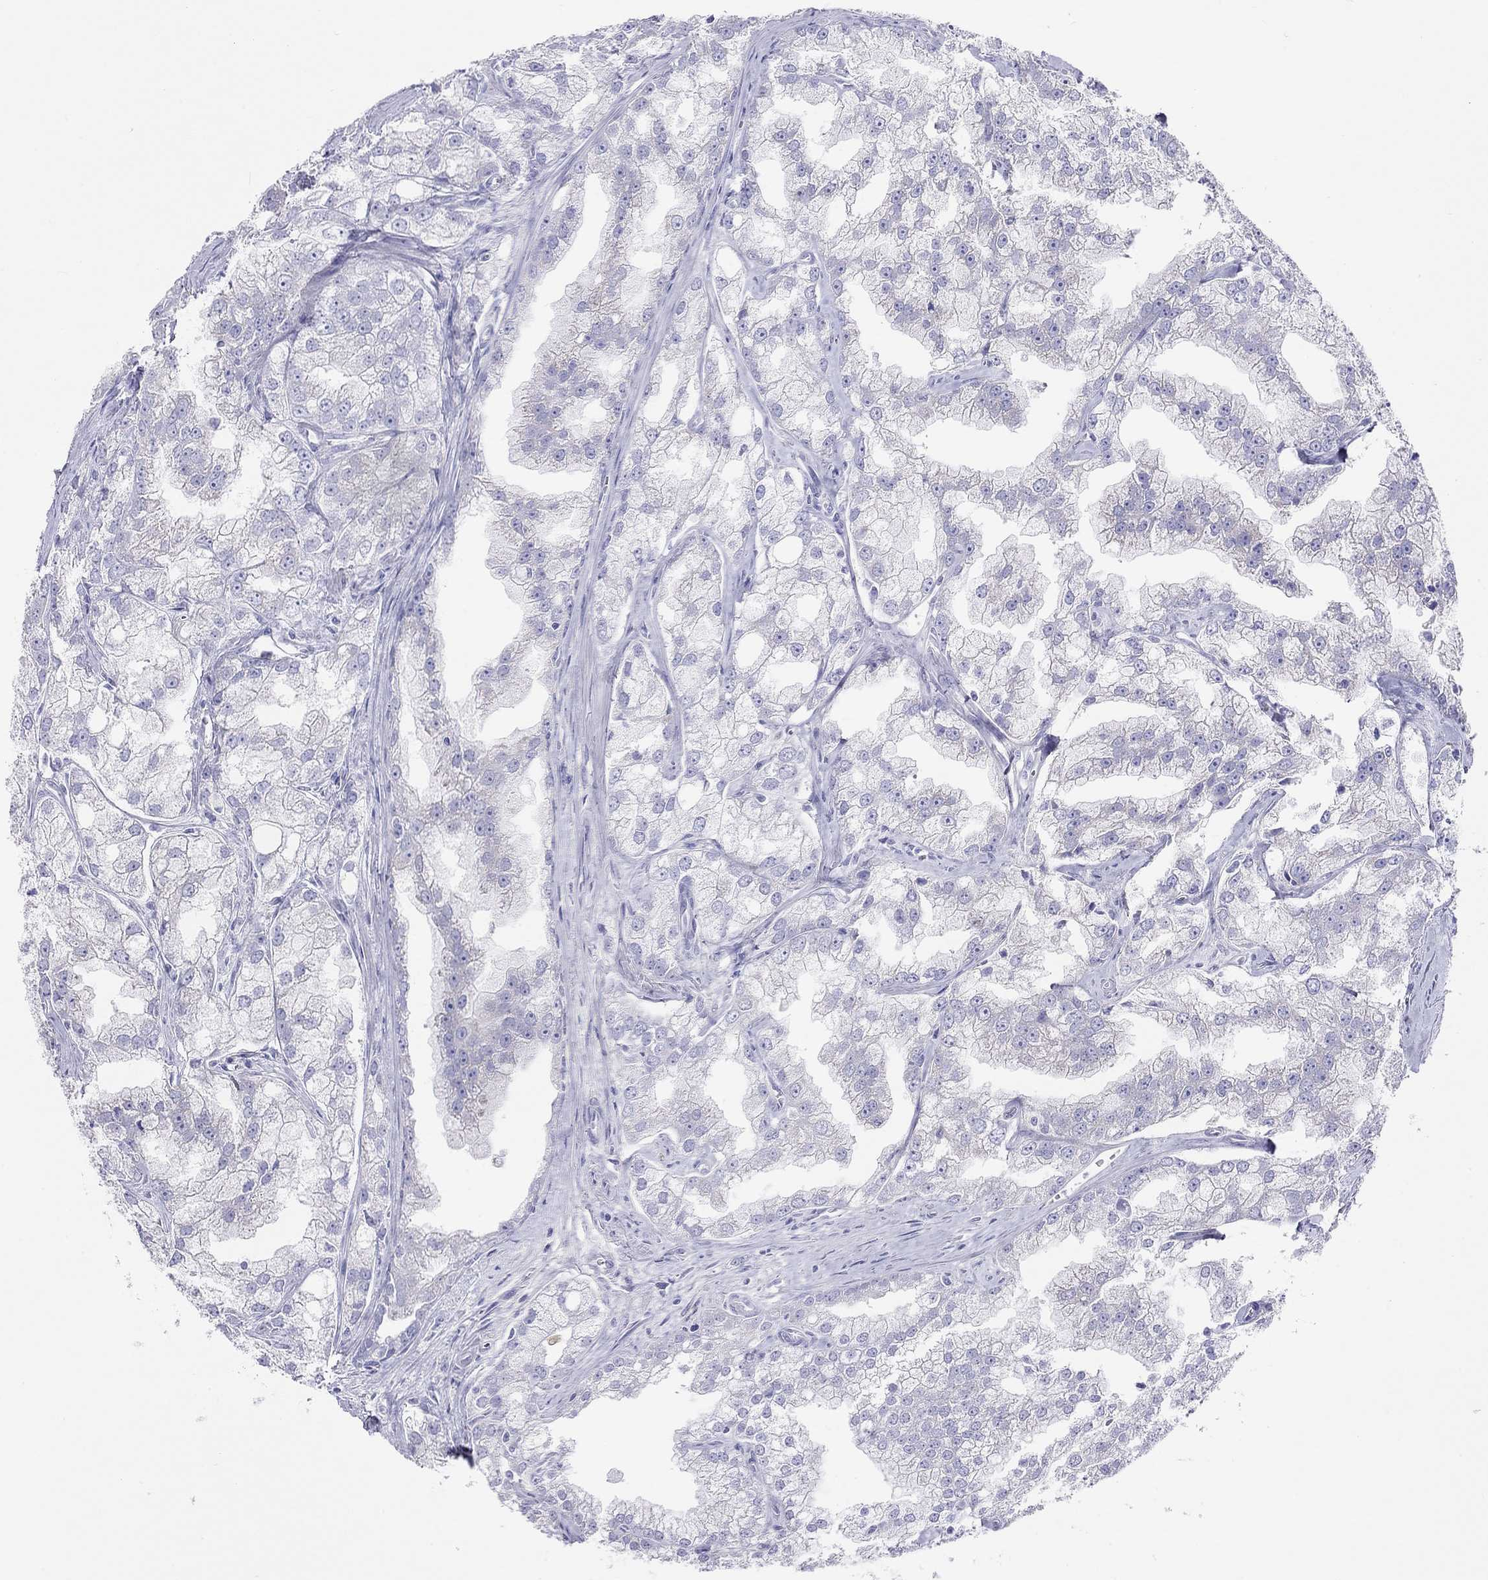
{"staining": {"intensity": "negative", "quantity": "none", "location": "none"}, "tissue": "prostate cancer", "cell_type": "Tumor cells", "image_type": "cancer", "snomed": [{"axis": "morphology", "description": "Adenocarcinoma, NOS"}, {"axis": "topography", "description": "Prostate"}], "caption": "Tumor cells show no significant expression in prostate adenocarcinoma.", "gene": "DPY19L2", "patient": {"sex": "male", "age": 70}}